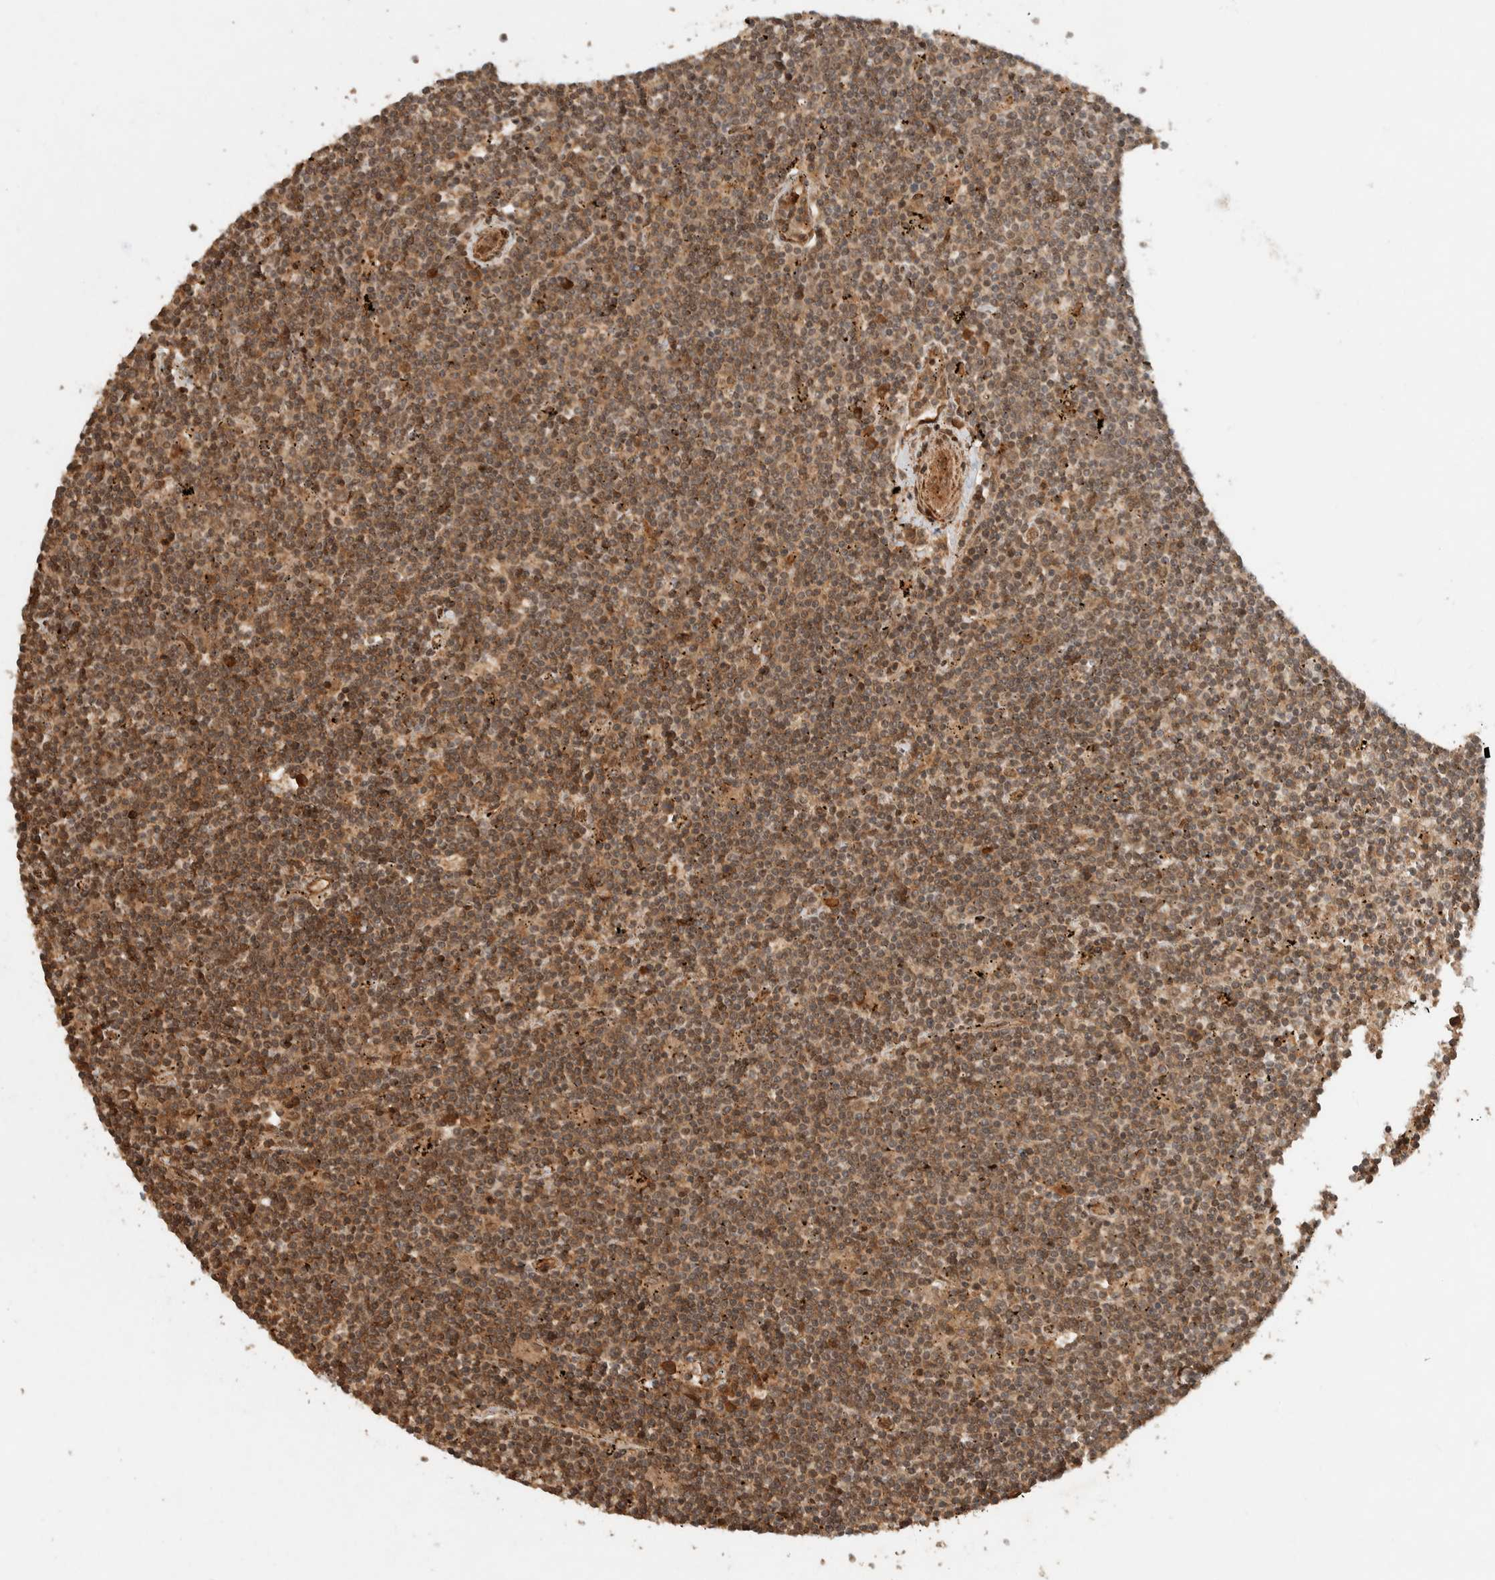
{"staining": {"intensity": "weak", "quantity": "25%-75%", "location": "cytoplasmic/membranous"}, "tissue": "lymphoma", "cell_type": "Tumor cells", "image_type": "cancer", "snomed": [{"axis": "morphology", "description": "Malignant lymphoma, non-Hodgkin's type, Low grade"}, {"axis": "topography", "description": "Spleen"}], "caption": "Immunohistochemical staining of lymphoma shows weak cytoplasmic/membranous protein staining in about 25%-75% of tumor cells. (DAB IHC, brown staining for protein, blue staining for nuclei).", "gene": "CNTROB", "patient": {"sex": "male", "age": 76}}